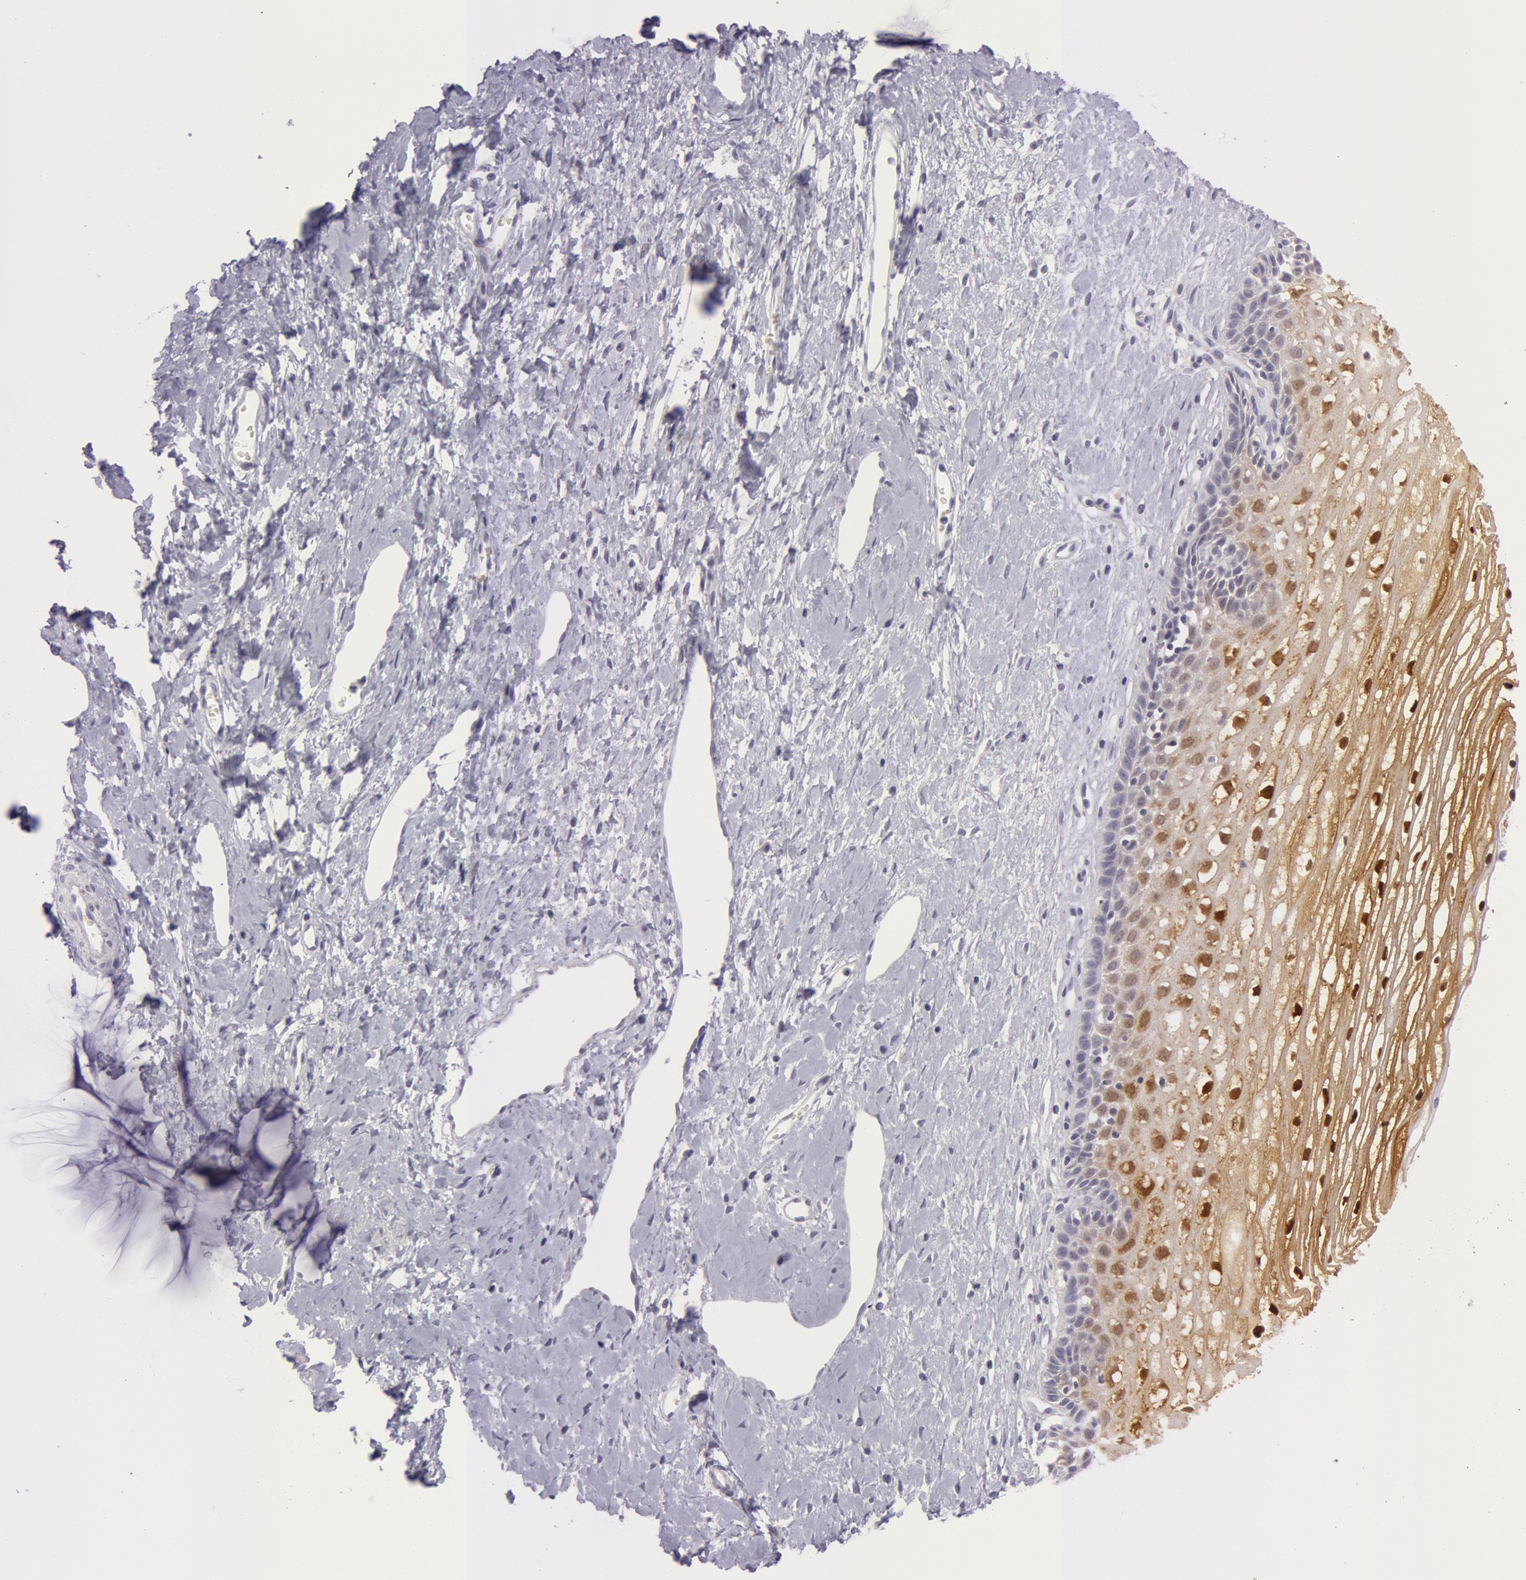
{"staining": {"intensity": "negative", "quantity": "none", "location": "none"}, "tissue": "cervix", "cell_type": "Glandular cells", "image_type": "normal", "snomed": [{"axis": "morphology", "description": "Normal tissue, NOS"}, {"axis": "topography", "description": "Cervix"}], "caption": "Immunohistochemical staining of unremarkable human cervix exhibits no significant positivity in glandular cells.", "gene": "IL1RN", "patient": {"sex": "female", "age": 40}}